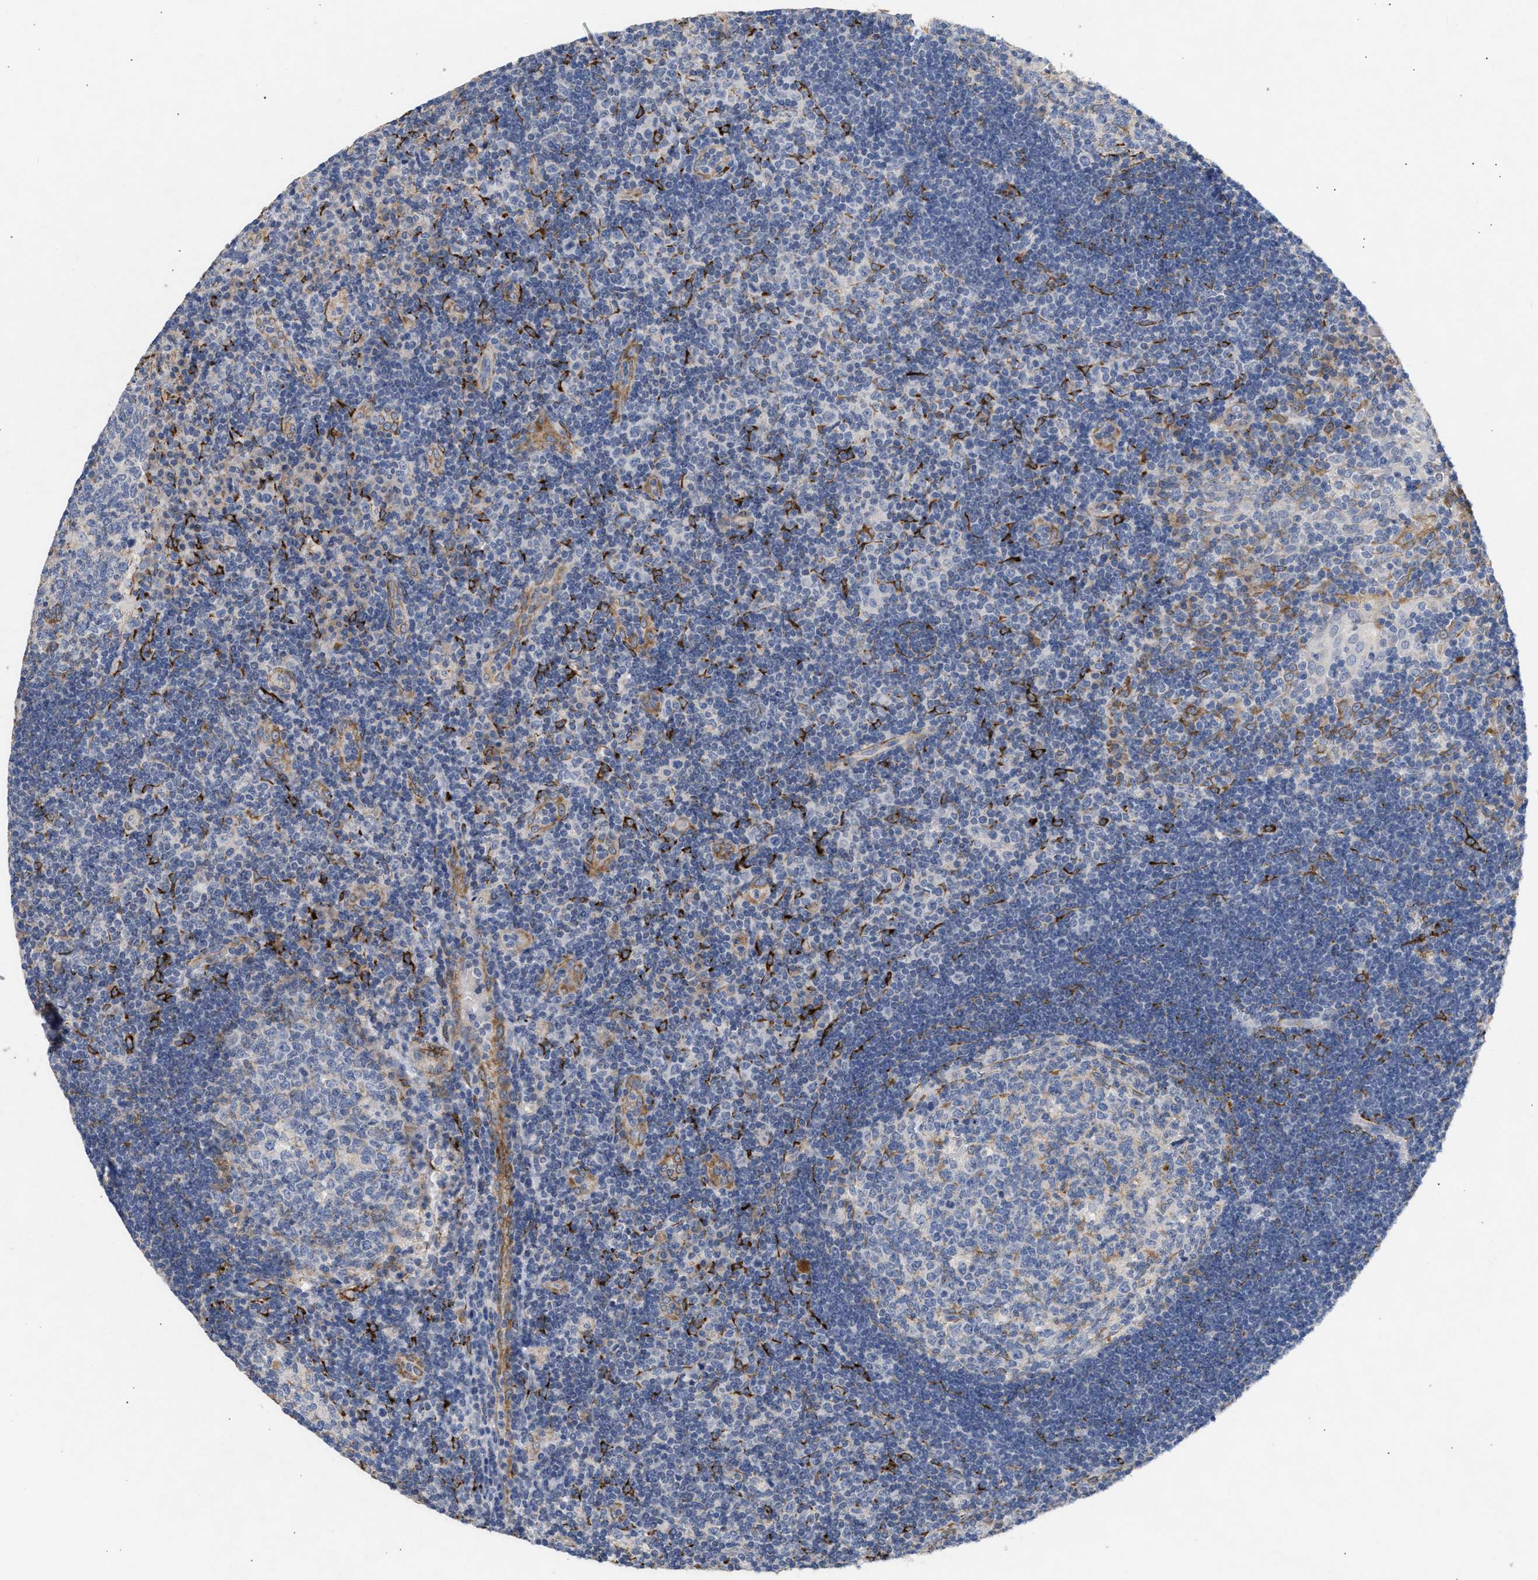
{"staining": {"intensity": "moderate", "quantity": "<25%", "location": "cytoplasmic/membranous"}, "tissue": "tonsil", "cell_type": "Germinal center cells", "image_type": "normal", "snomed": [{"axis": "morphology", "description": "Normal tissue, NOS"}, {"axis": "topography", "description": "Tonsil"}], "caption": "Tonsil stained with DAB (3,3'-diaminobenzidine) immunohistochemistry displays low levels of moderate cytoplasmic/membranous expression in approximately <25% of germinal center cells.", "gene": "SELENOM", "patient": {"sex": "female", "age": 40}}